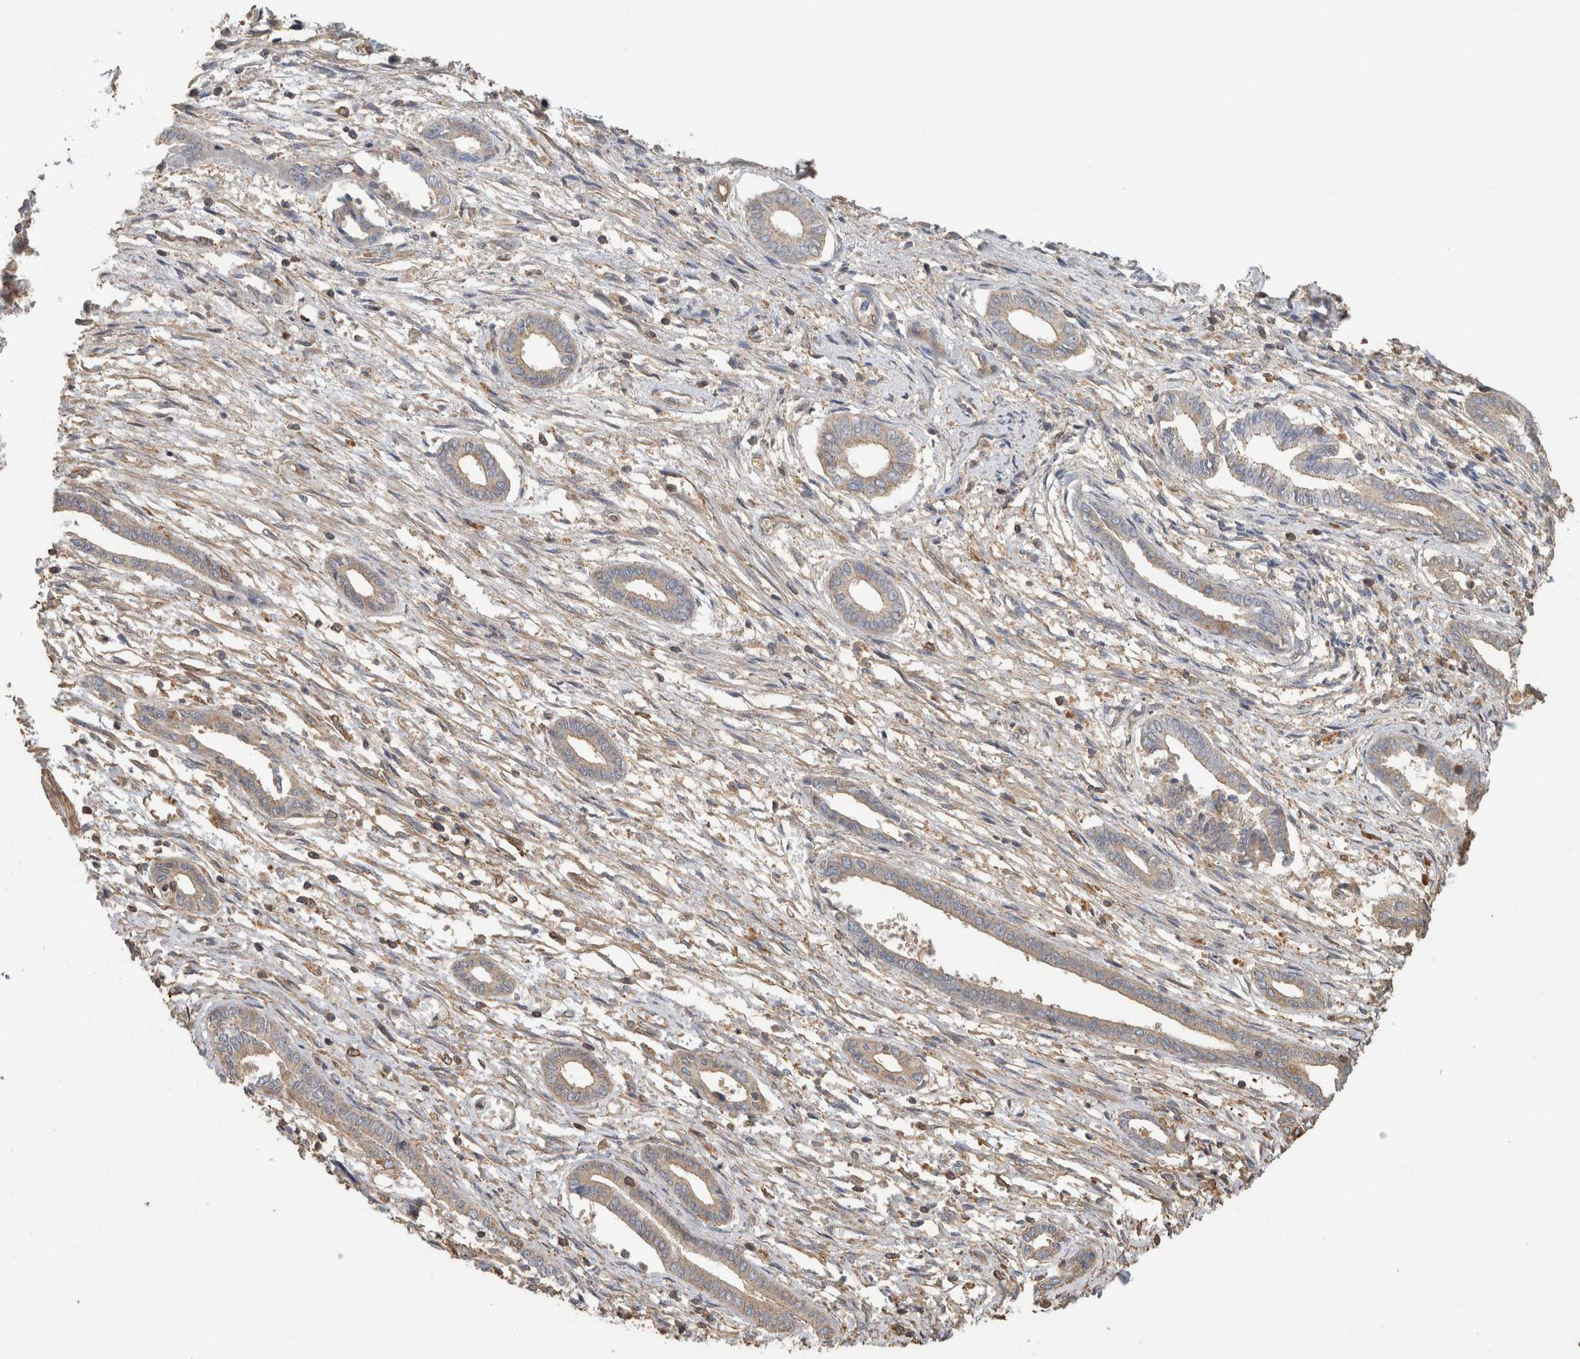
{"staining": {"intensity": "weak", "quantity": ">75%", "location": "cytoplasmic/membranous"}, "tissue": "endometrium", "cell_type": "Cells in endometrial stroma", "image_type": "normal", "snomed": [{"axis": "morphology", "description": "Normal tissue, NOS"}, {"axis": "topography", "description": "Endometrium"}], "caption": "This photomicrograph reveals benign endometrium stained with immunohistochemistry to label a protein in brown. The cytoplasmic/membranous of cells in endometrial stroma show weak positivity for the protein. Nuclei are counter-stained blue.", "gene": "EIF4G3", "patient": {"sex": "female", "age": 56}}